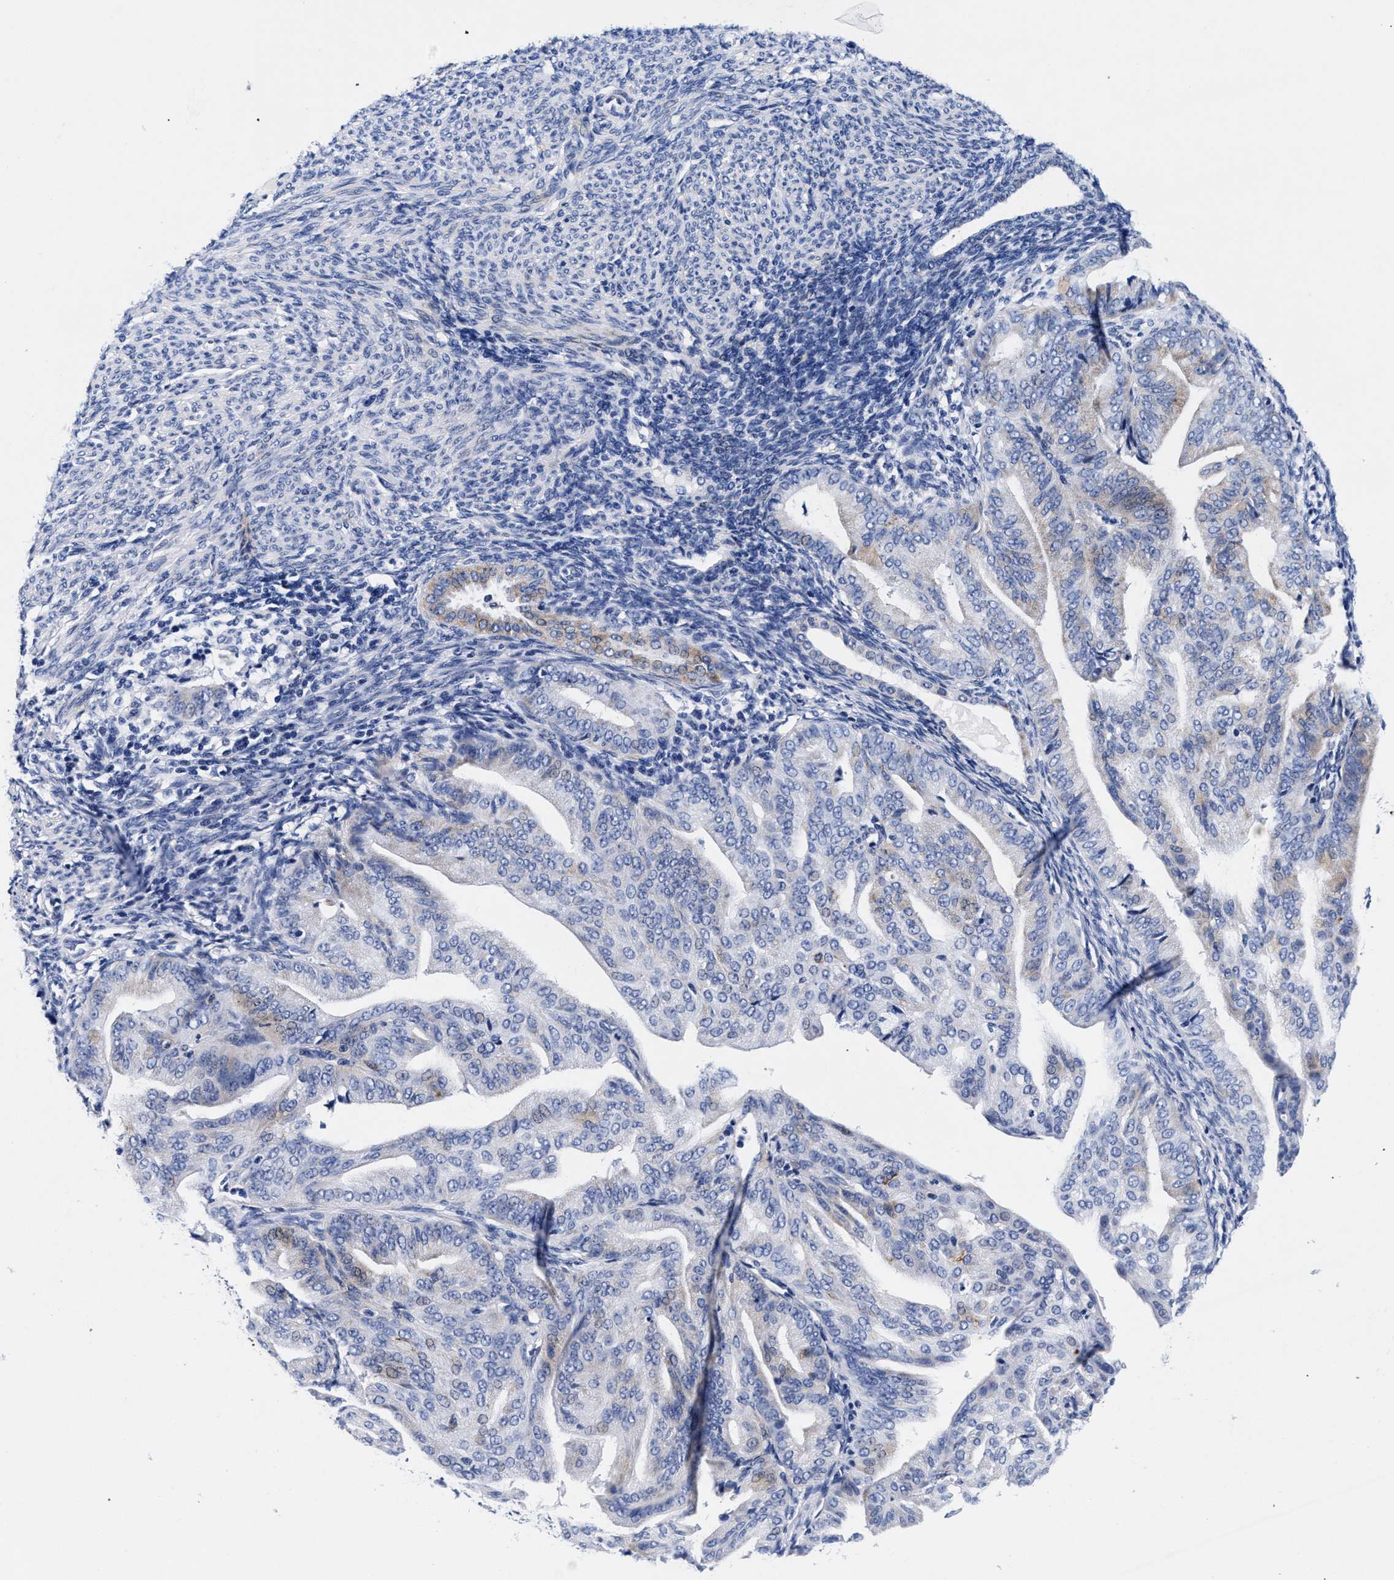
{"staining": {"intensity": "negative", "quantity": "none", "location": "none"}, "tissue": "endometrial cancer", "cell_type": "Tumor cells", "image_type": "cancer", "snomed": [{"axis": "morphology", "description": "Adenocarcinoma, NOS"}, {"axis": "topography", "description": "Endometrium"}], "caption": "A micrograph of endometrial cancer stained for a protein exhibits no brown staining in tumor cells. (DAB (3,3'-diaminobenzidine) immunohistochemistry, high magnification).", "gene": "RAB3B", "patient": {"sex": "female", "age": 58}}